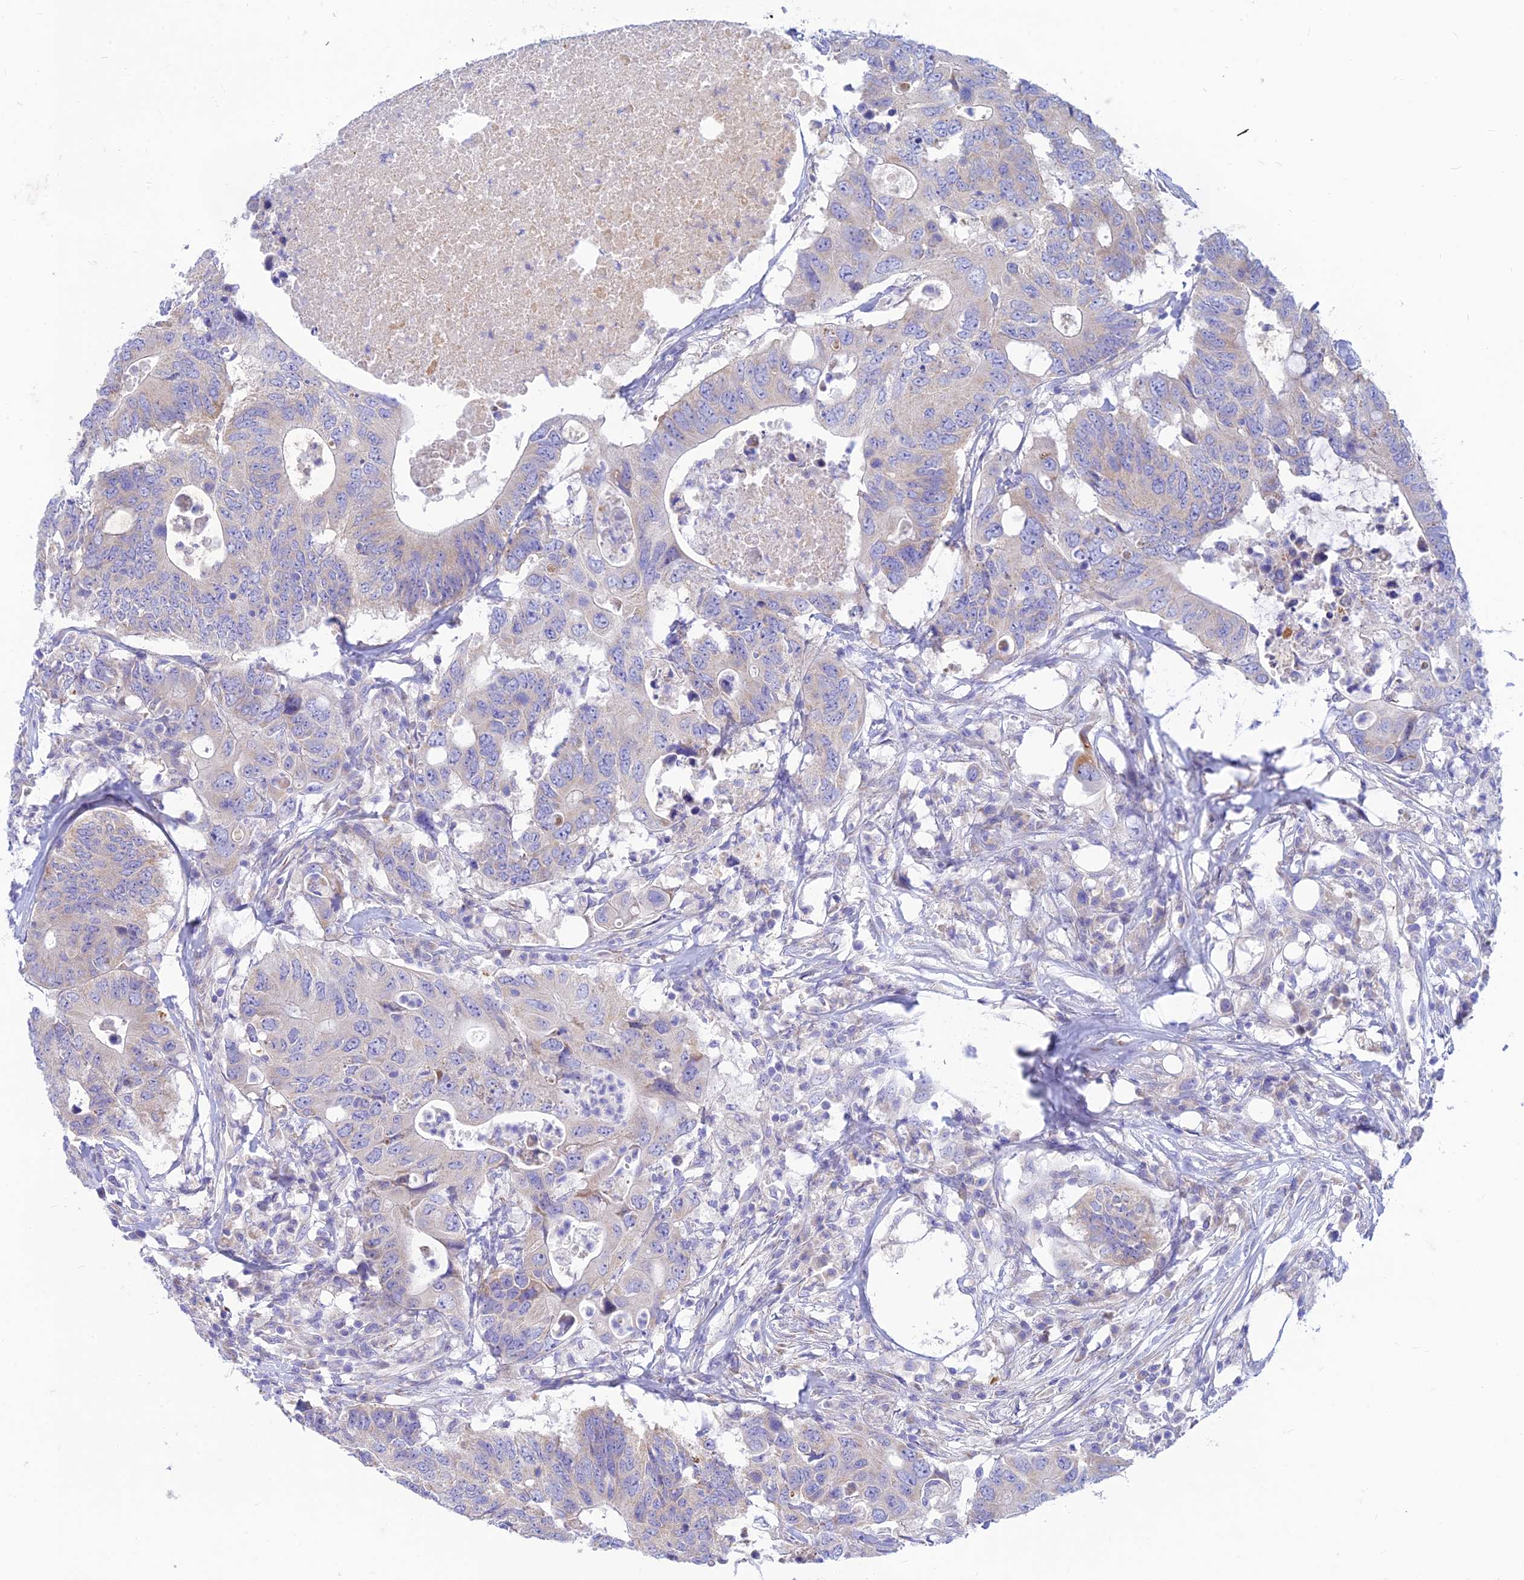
{"staining": {"intensity": "negative", "quantity": "none", "location": "none"}, "tissue": "colorectal cancer", "cell_type": "Tumor cells", "image_type": "cancer", "snomed": [{"axis": "morphology", "description": "Adenocarcinoma, NOS"}, {"axis": "topography", "description": "Colon"}], "caption": "Tumor cells are negative for protein expression in human colorectal cancer.", "gene": "TMEM30B", "patient": {"sex": "male", "age": 71}}